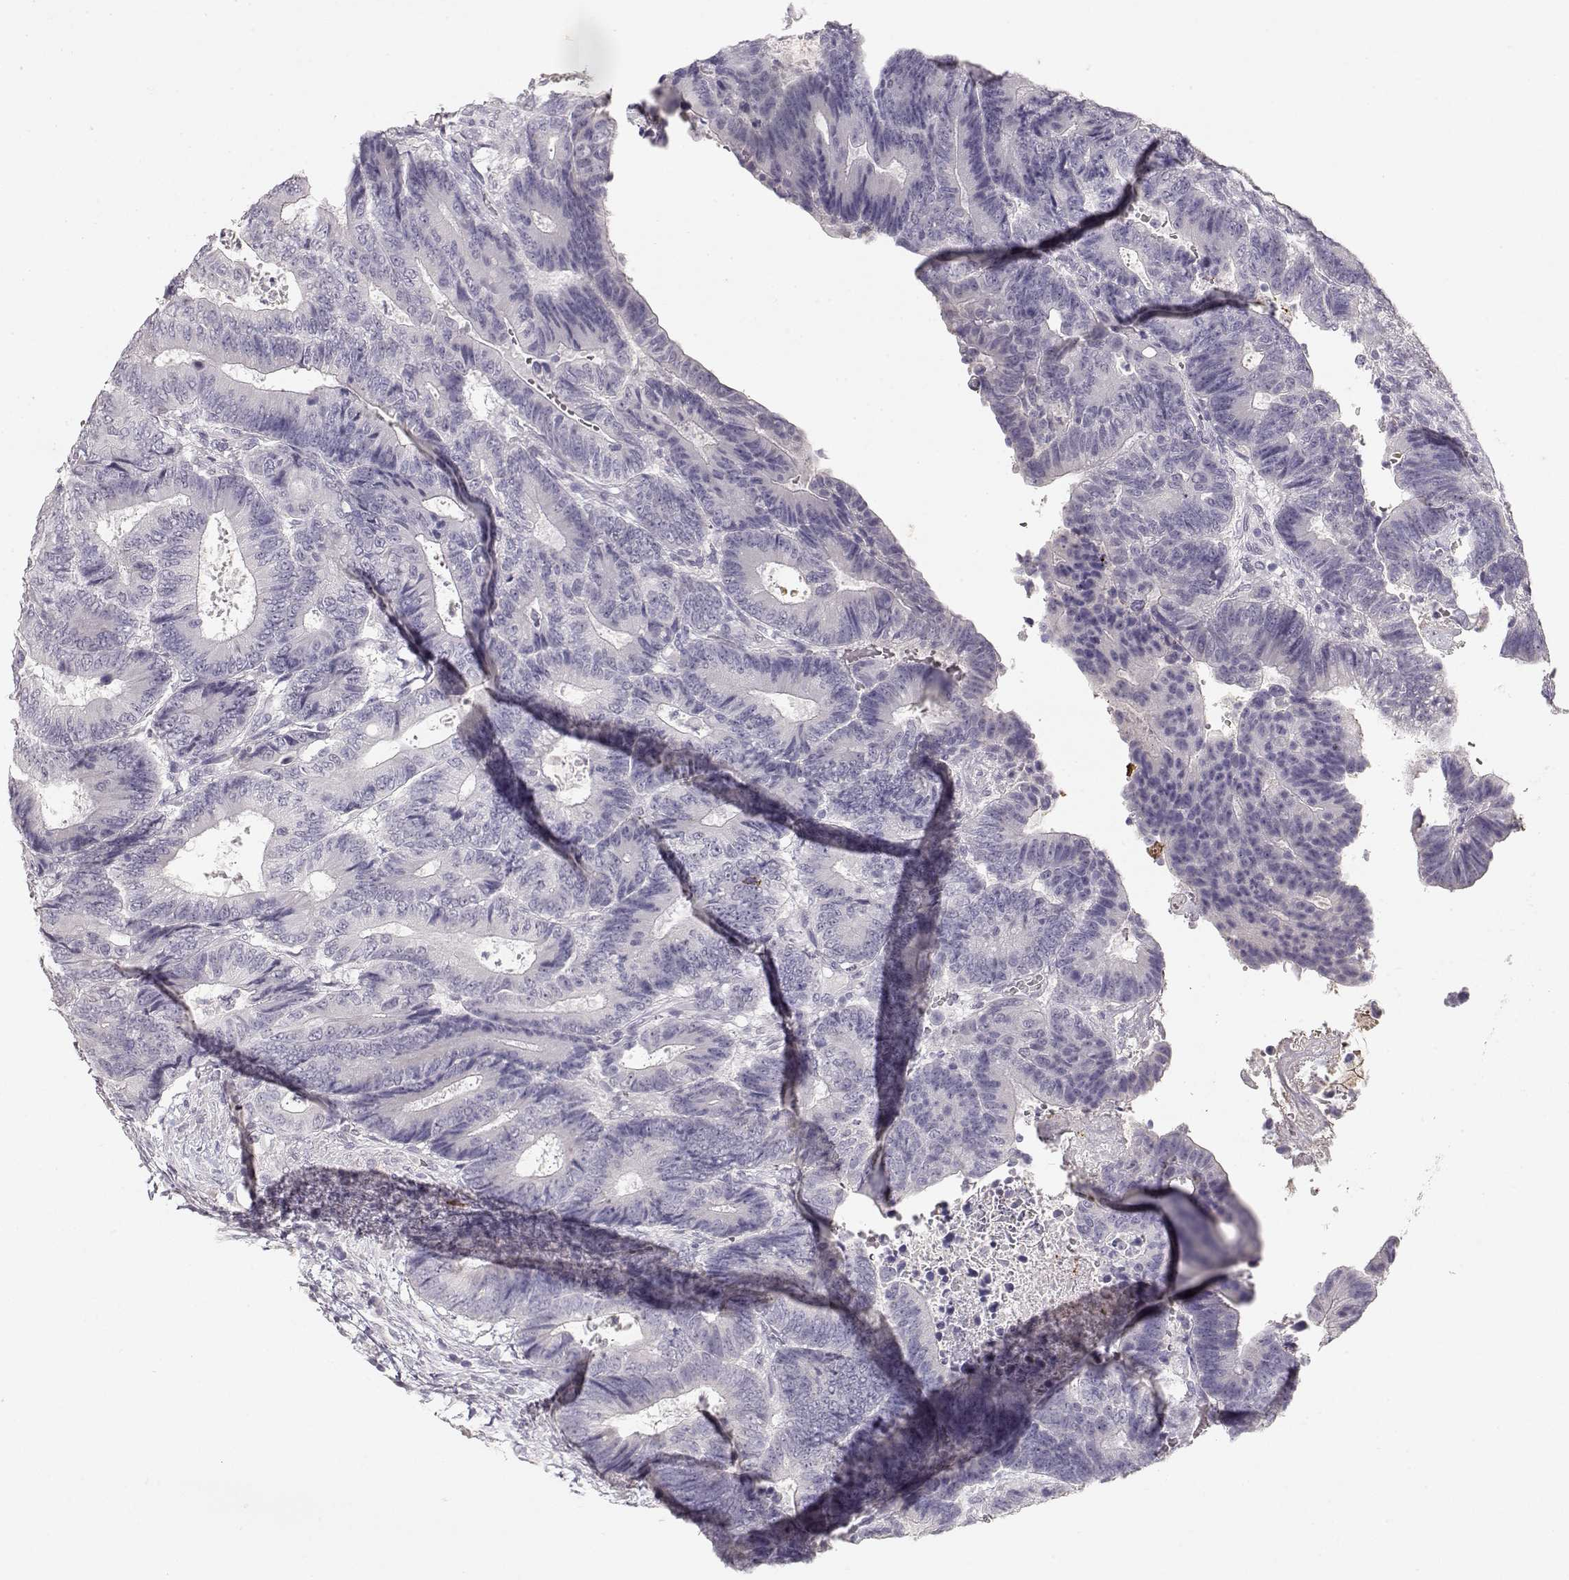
{"staining": {"intensity": "negative", "quantity": "none", "location": "none"}, "tissue": "colorectal cancer", "cell_type": "Tumor cells", "image_type": "cancer", "snomed": [{"axis": "morphology", "description": "Adenocarcinoma, NOS"}, {"axis": "topography", "description": "Colon"}], "caption": "Immunohistochemistry of human colorectal cancer shows no positivity in tumor cells.", "gene": "TPH2", "patient": {"sex": "female", "age": 48}}